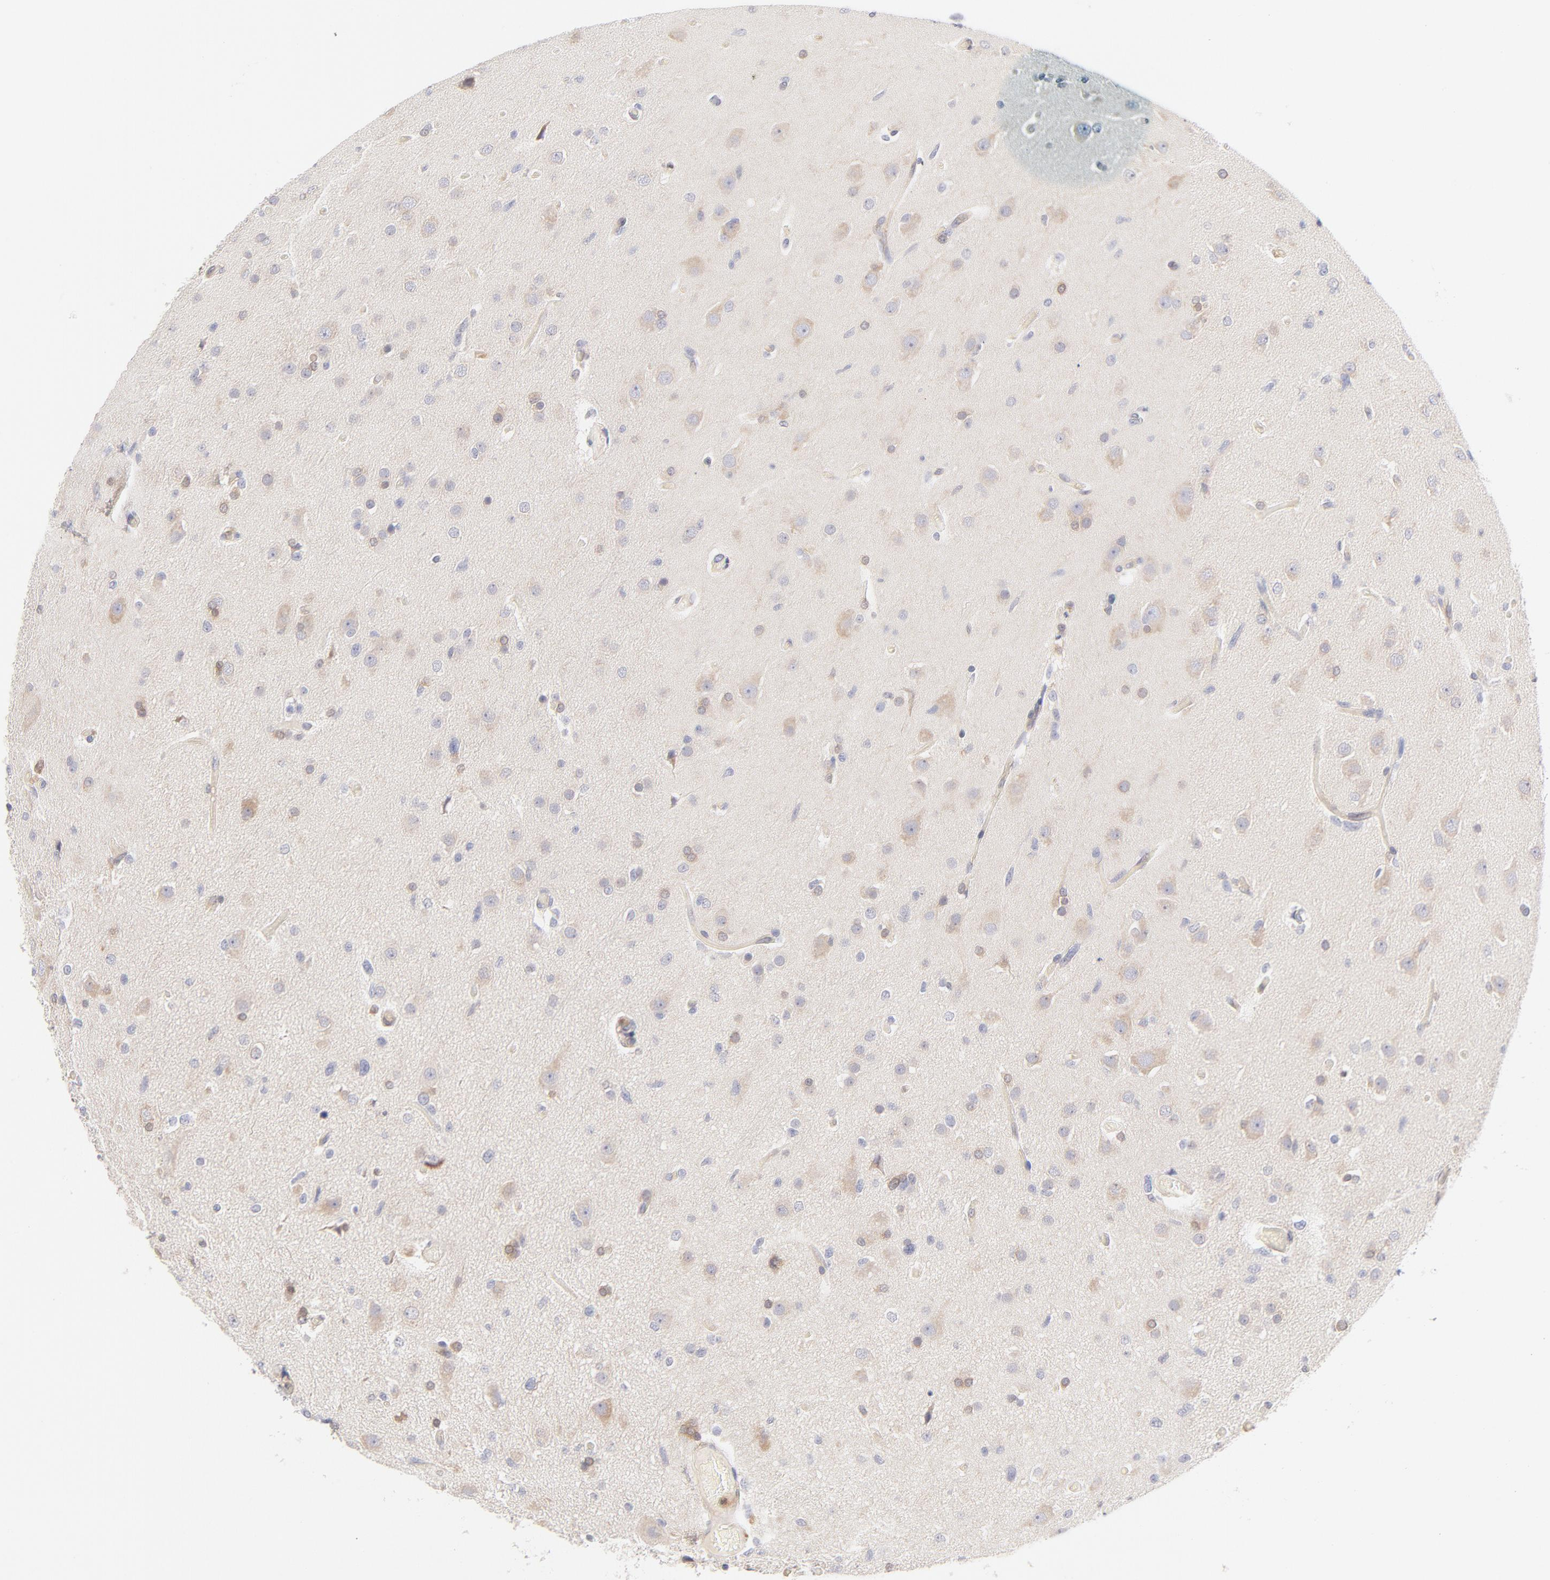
{"staining": {"intensity": "moderate", "quantity": "25%-75%", "location": "cytoplasmic/membranous"}, "tissue": "glioma", "cell_type": "Tumor cells", "image_type": "cancer", "snomed": [{"axis": "morphology", "description": "Glioma, malignant, High grade"}, {"axis": "topography", "description": "Brain"}], "caption": "High-grade glioma (malignant) was stained to show a protein in brown. There is medium levels of moderate cytoplasmic/membranous staining in about 25%-75% of tumor cells.", "gene": "RPS6KA1", "patient": {"sex": "male", "age": 33}}